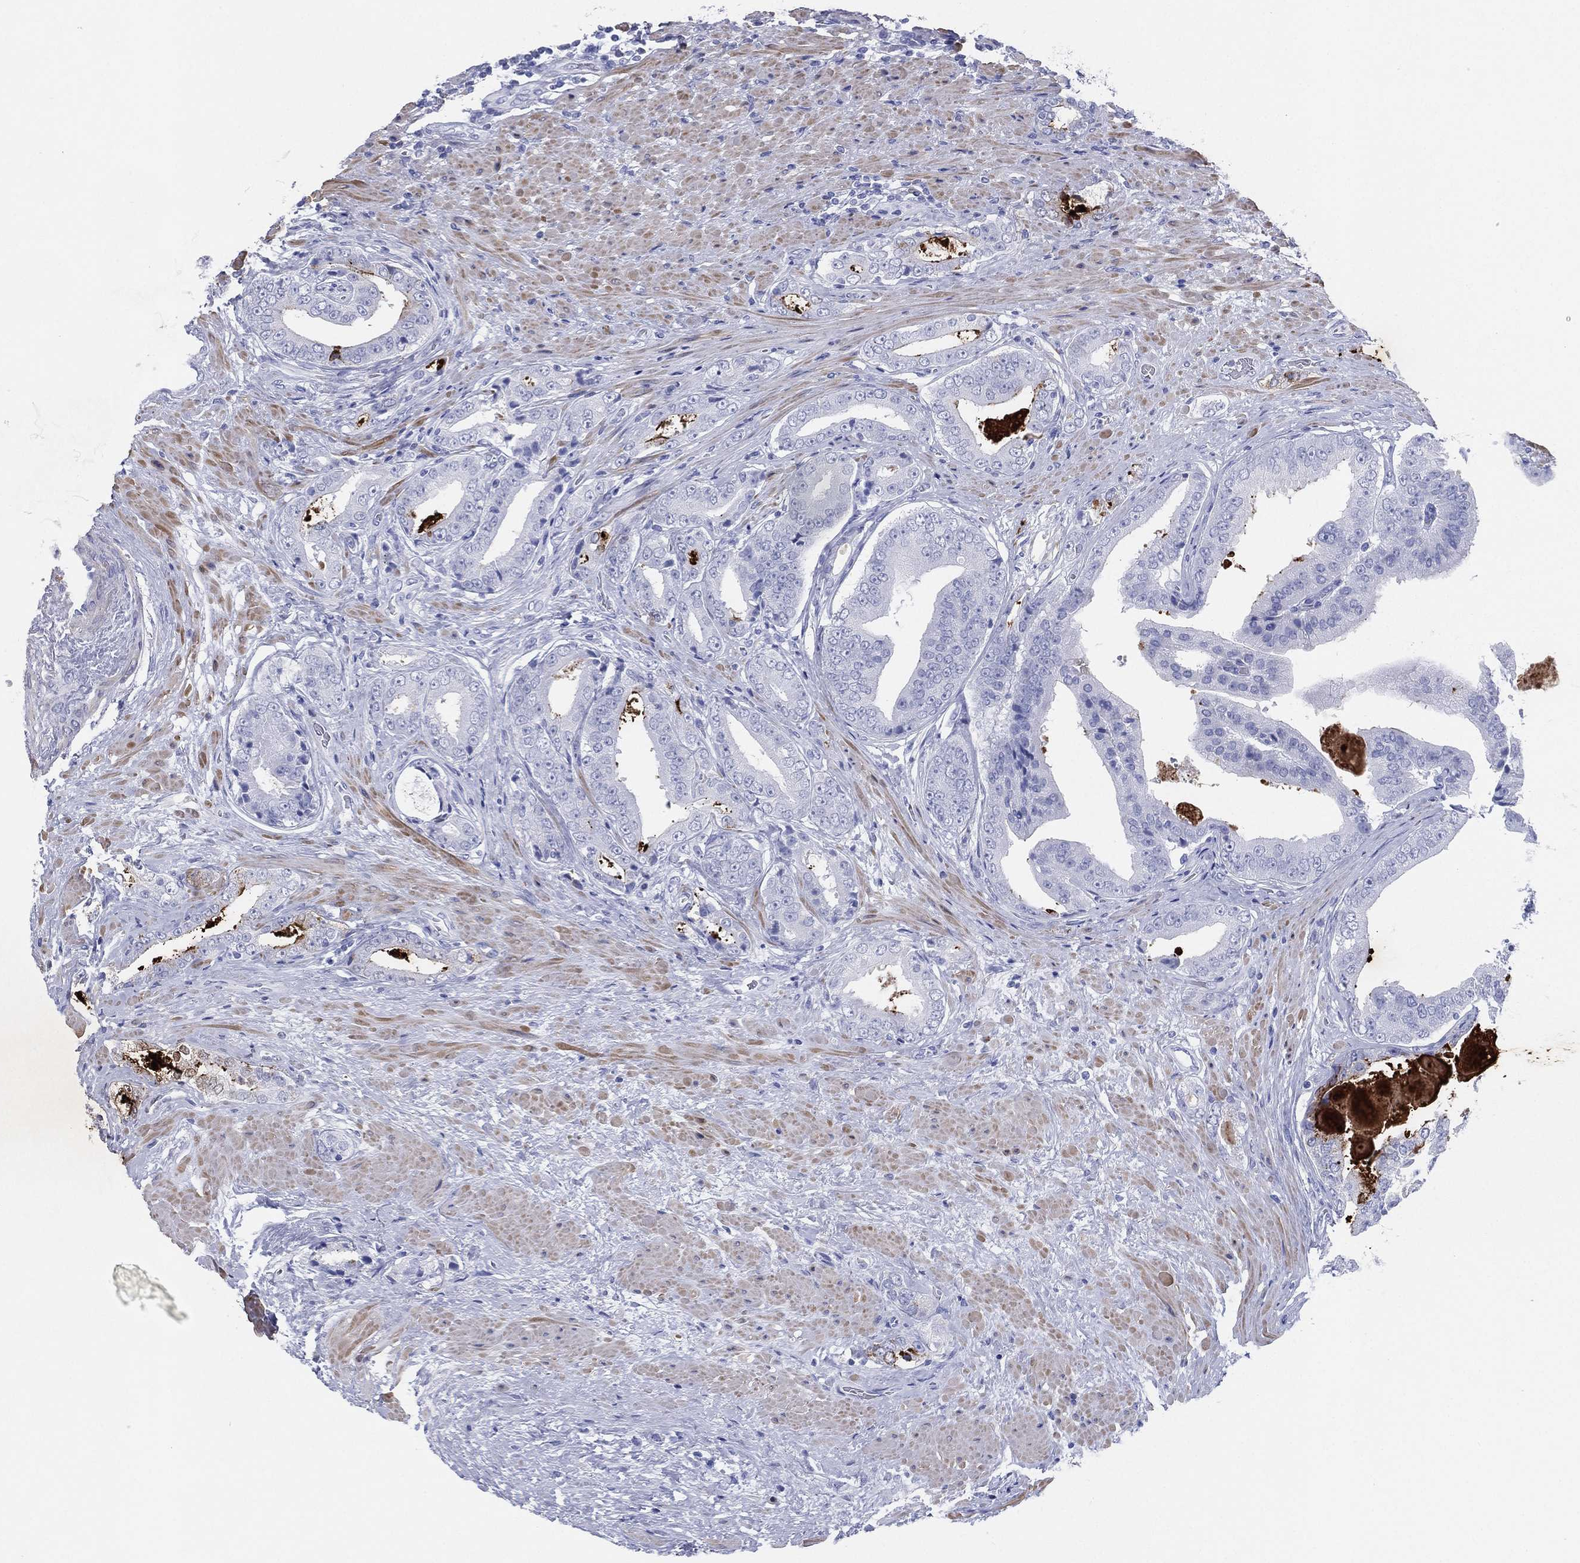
{"staining": {"intensity": "negative", "quantity": "none", "location": "none"}, "tissue": "prostate cancer", "cell_type": "Tumor cells", "image_type": "cancer", "snomed": [{"axis": "morphology", "description": "Adenocarcinoma, Low grade"}, {"axis": "topography", "description": "Prostate and seminal vesicle, NOS"}], "caption": "Immunohistochemistry image of prostate cancer stained for a protein (brown), which demonstrates no positivity in tumor cells.", "gene": "CD79A", "patient": {"sex": "male", "age": 61}}